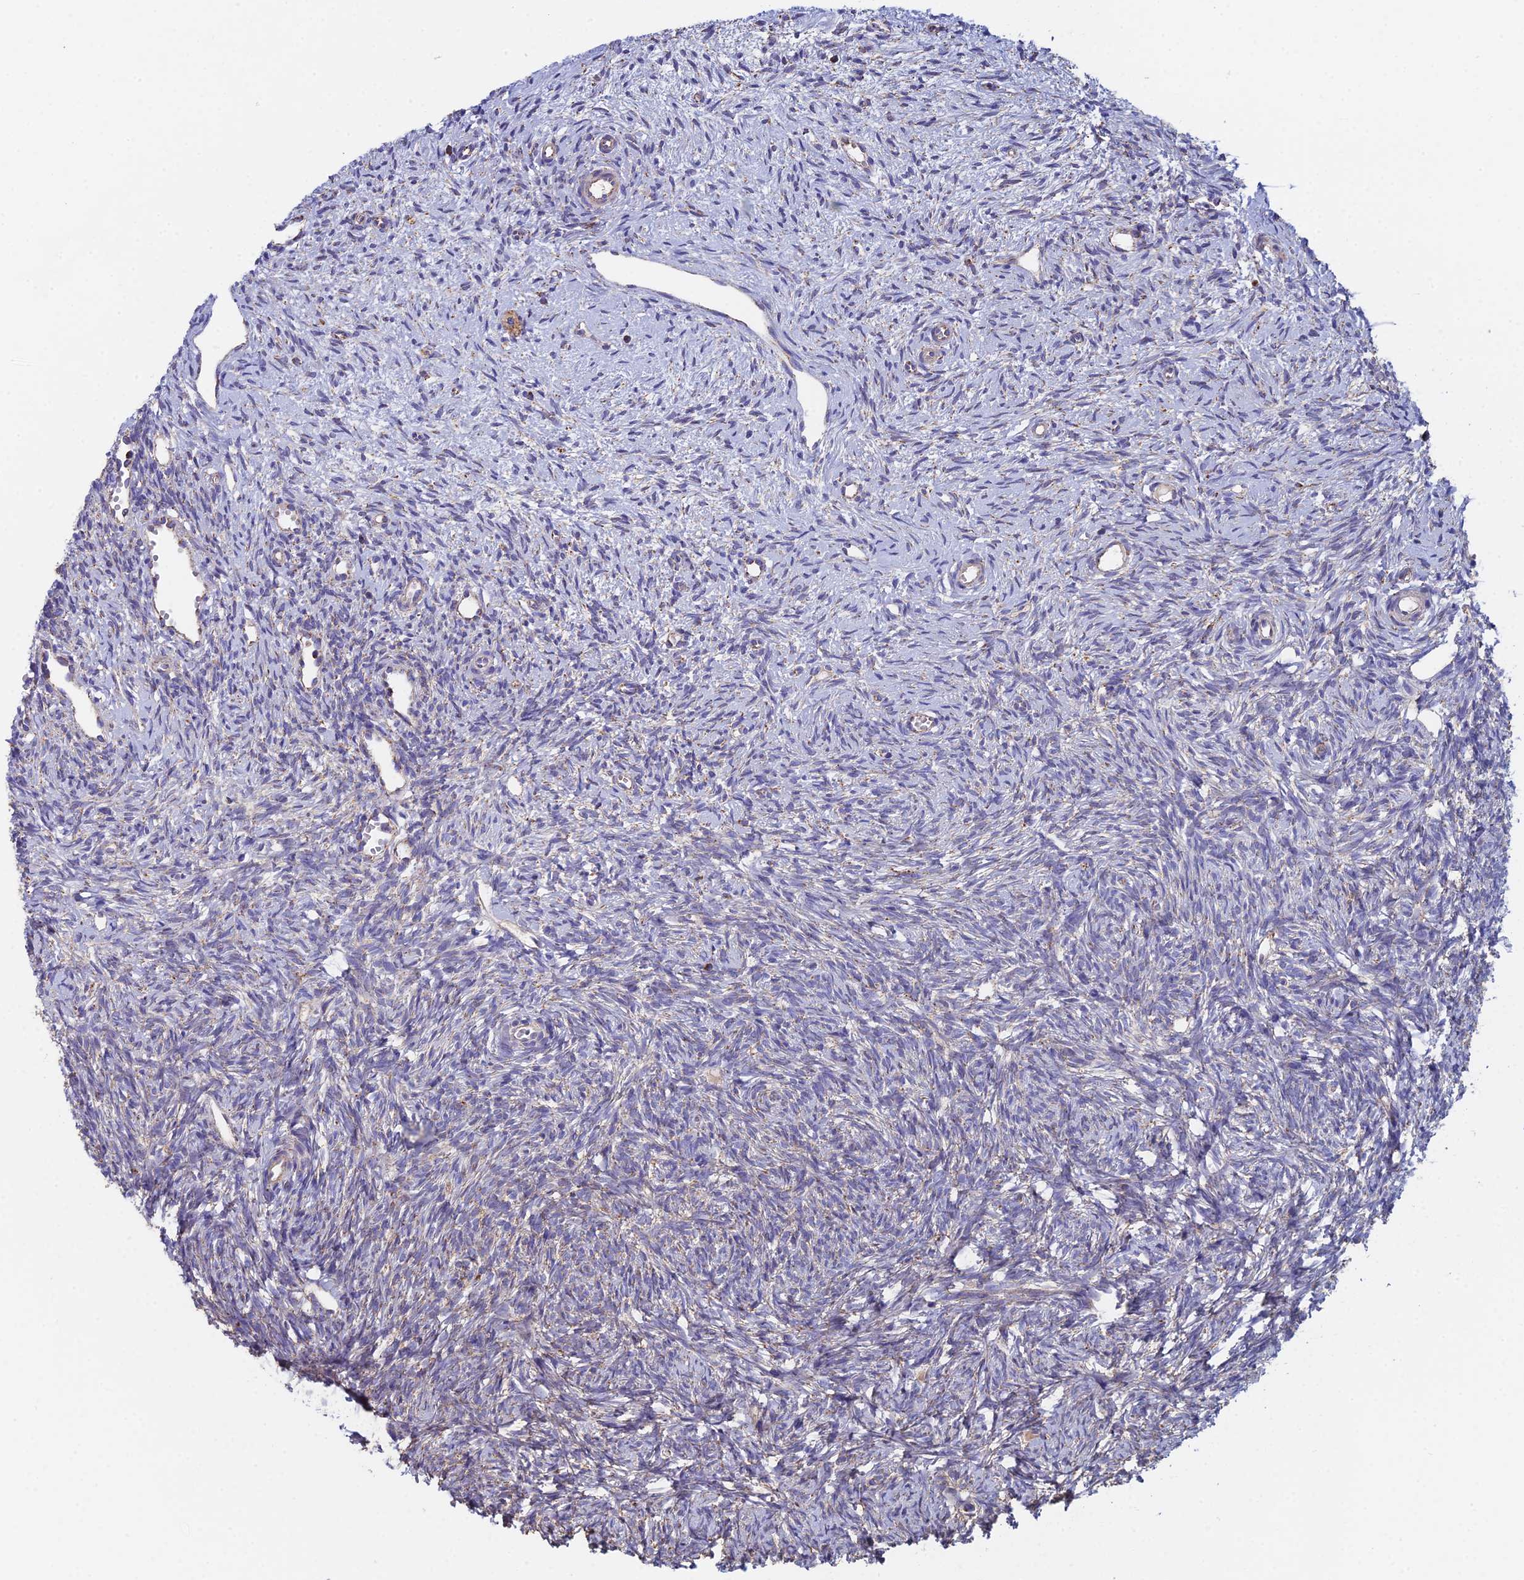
{"staining": {"intensity": "moderate", "quantity": ">75%", "location": "cytoplasmic/membranous"}, "tissue": "ovary", "cell_type": "Follicle cells", "image_type": "normal", "snomed": [{"axis": "morphology", "description": "Normal tissue, NOS"}, {"axis": "topography", "description": "Ovary"}], "caption": "IHC of benign human ovary exhibits medium levels of moderate cytoplasmic/membranous staining in approximately >75% of follicle cells.", "gene": "SPOCK2", "patient": {"sex": "female", "age": 51}}